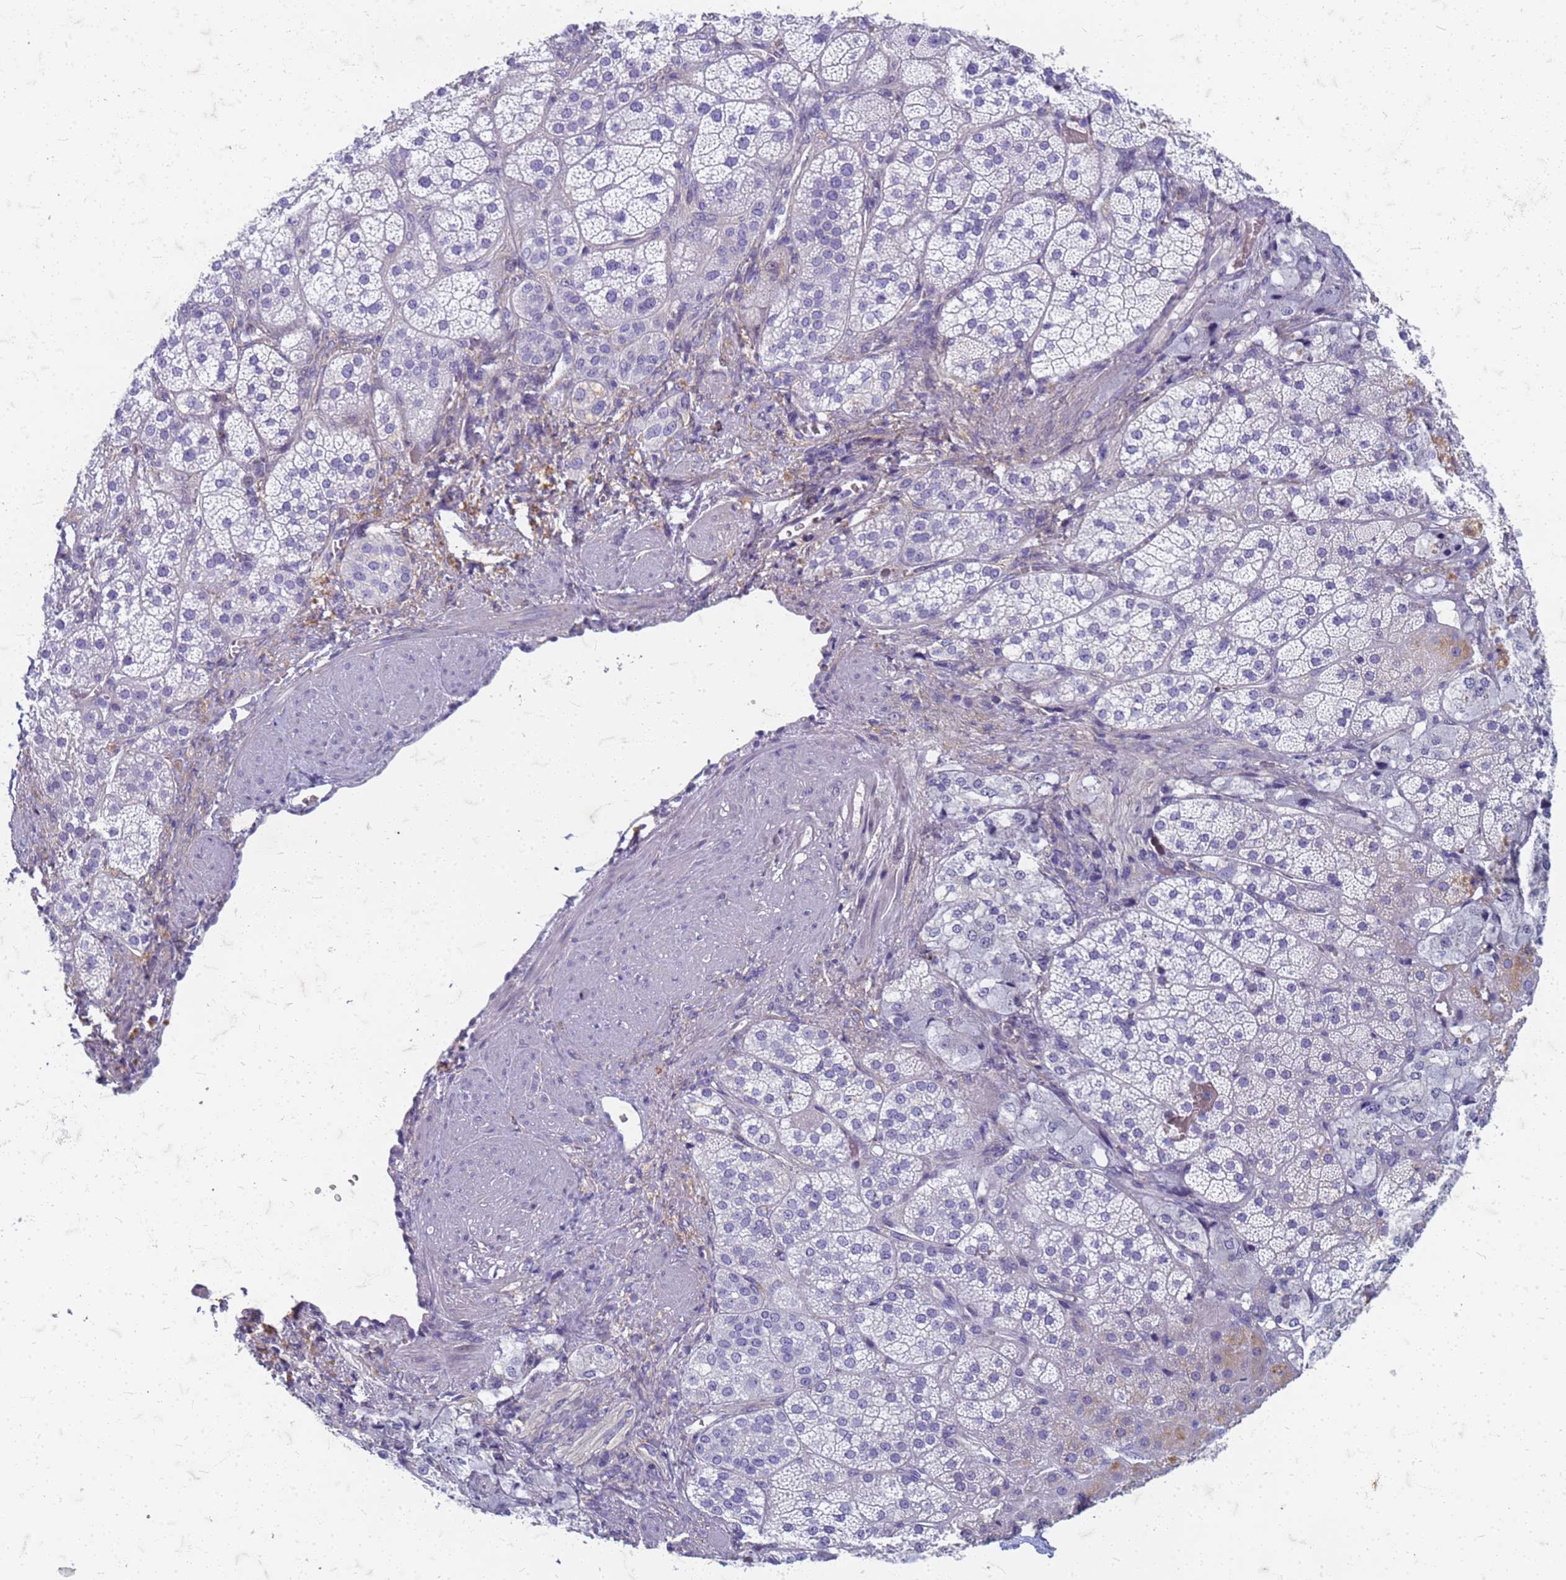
{"staining": {"intensity": "weak", "quantity": "<25%", "location": "cytoplasmic/membranous"}, "tissue": "adrenal gland", "cell_type": "Glandular cells", "image_type": "normal", "snomed": [{"axis": "morphology", "description": "Normal tissue, NOS"}, {"axis": "topography", "description": "Adrenal gland"}], "caption": "High magnification brightfield microscopy of normal adrenal gland stained with DAB (brown) and counterstained with hematoxylin (blue): glandular cells show no significant positivity.", "gene": "TRIM64B", "patient": {"sex": "male", "age": 57}}